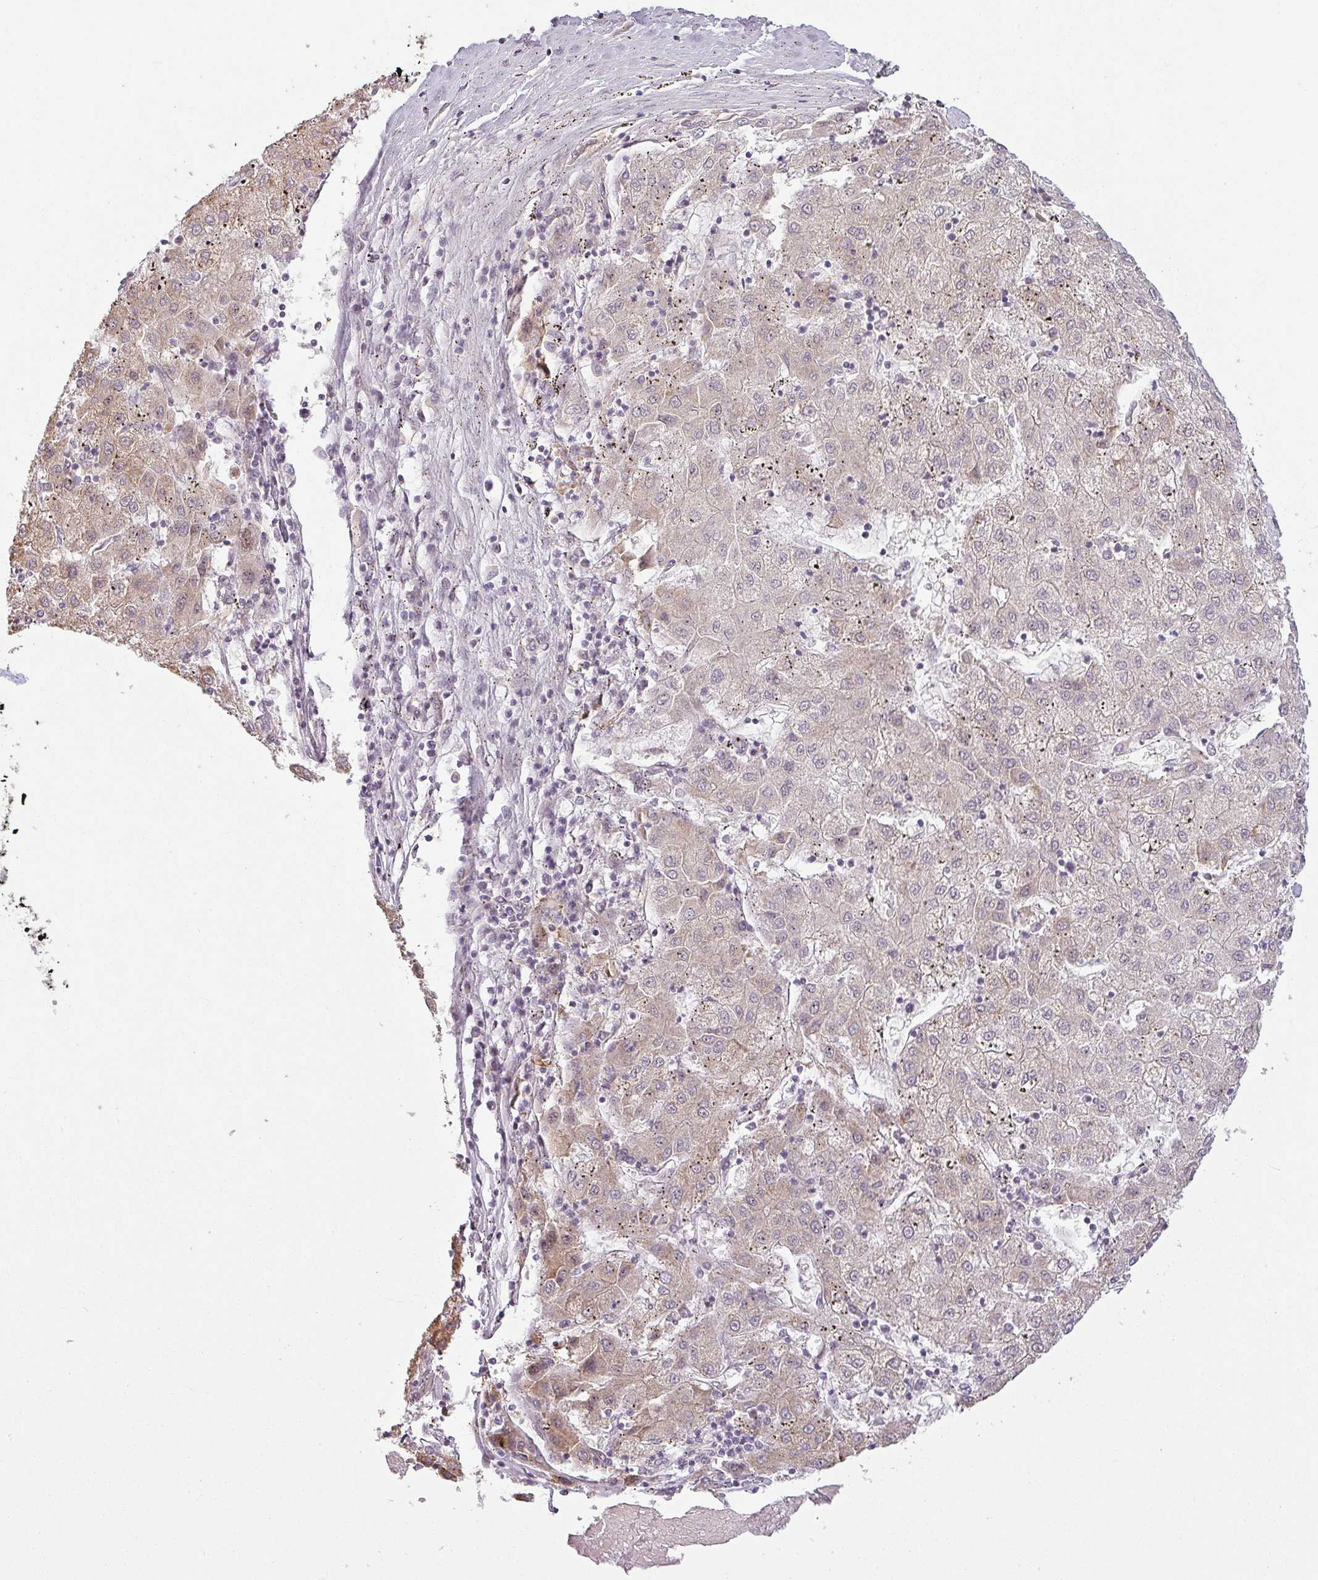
{"staining": {"intensity": "weak", "quantity": "25%-75%", "location": "cytoplasmic/membranous,nuclear"}, "tissue": "liver cancer", "cell_type": "Tumor cells", "image_type": "cancer", "snomed": [{"axis": "morphology", "description": "Carcinoma, Hepatocellular, NOS"}, {"axis": "topography", "description": "Liver"}], "caption": "A photomicrograph of hepatocellular carcinoma (liver) stained for a protein demonstrates weak cytoplasmic/membranous and nuclear brown staining in tumor cells.", "gene": "CCDC144A", "patient": {"sex": "male", "age": 72}}